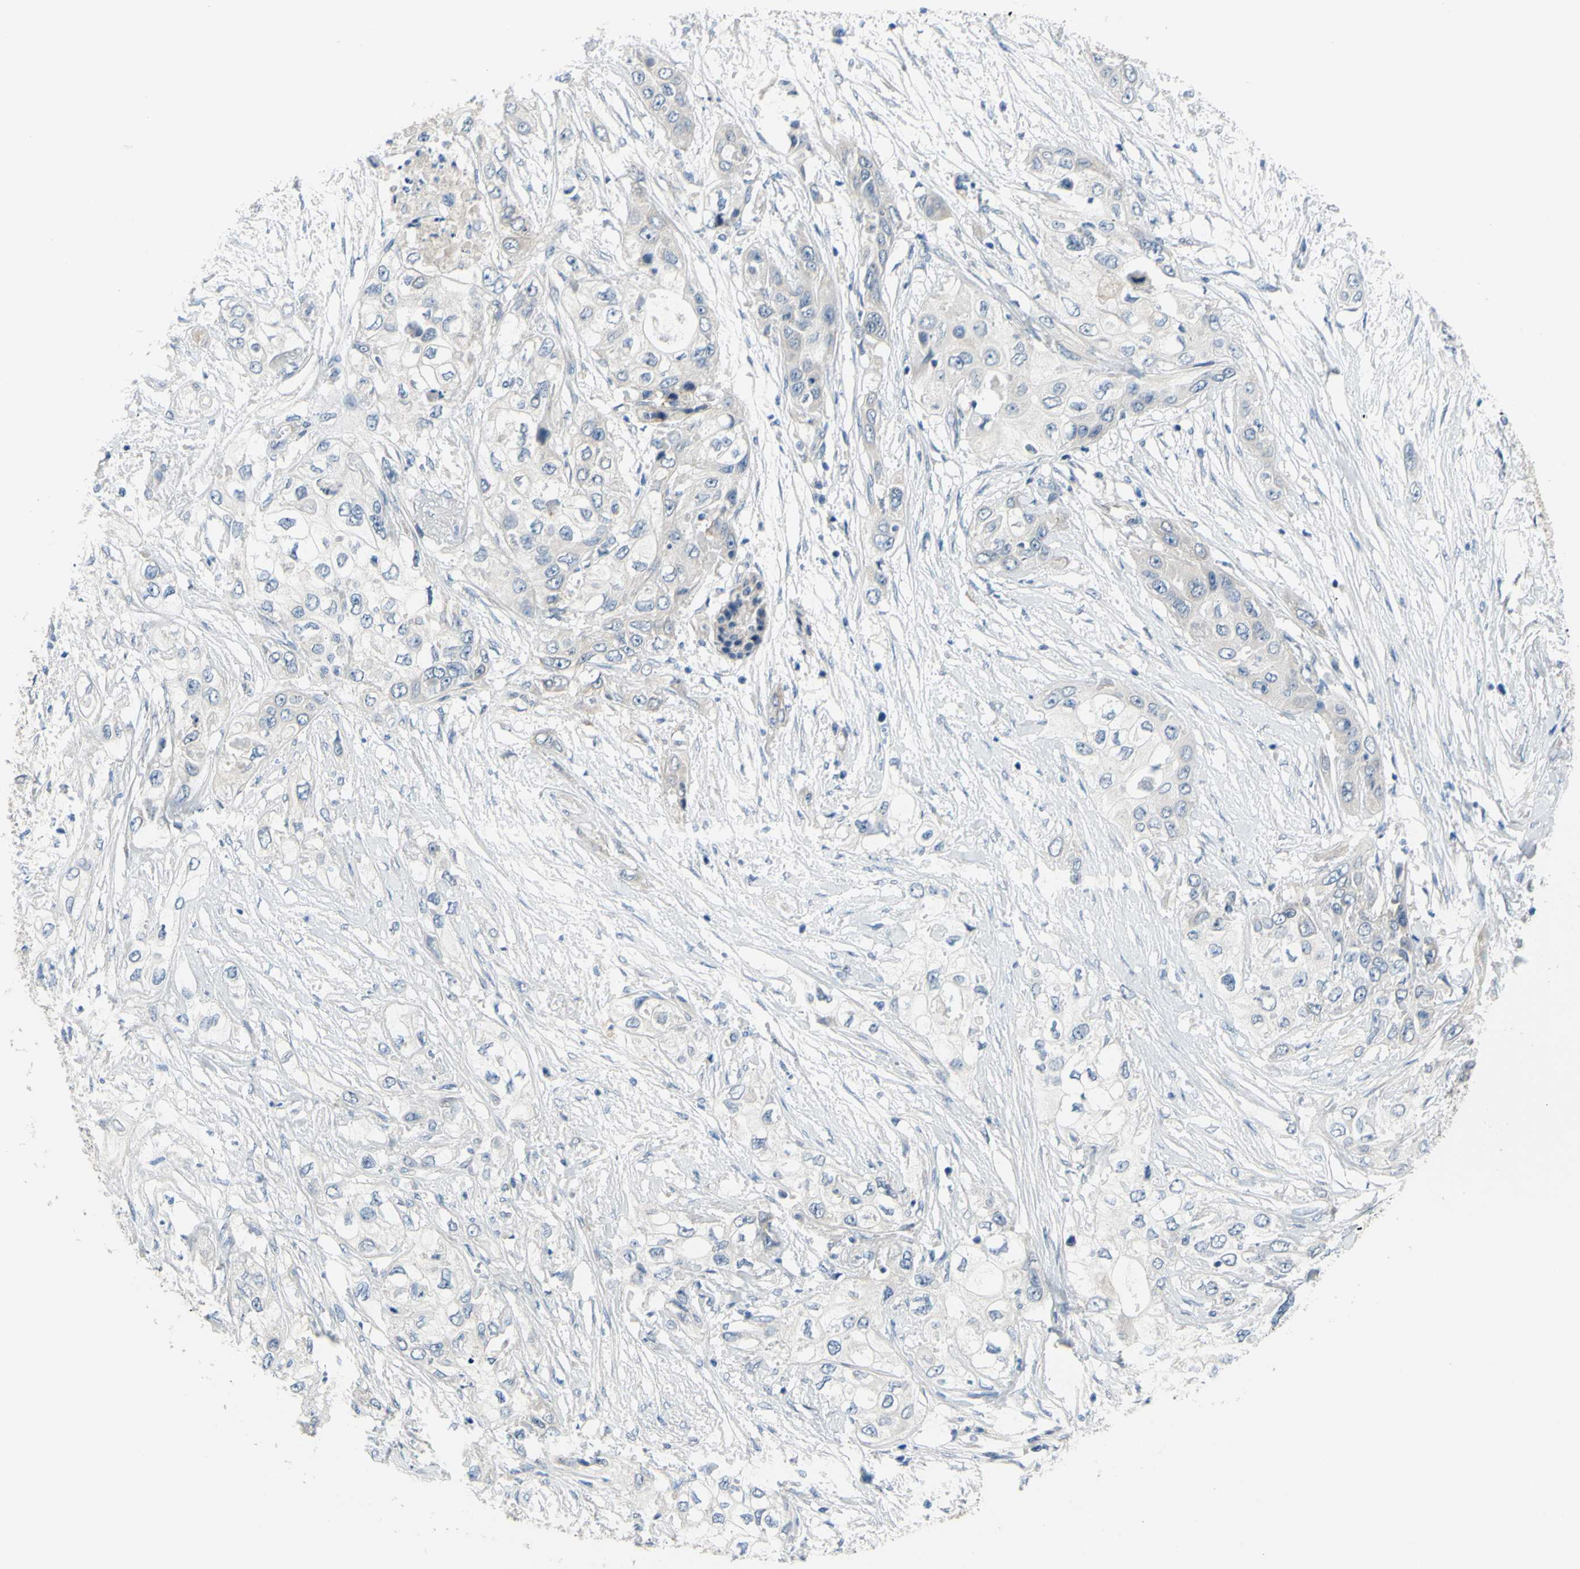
{"staining": {"intensity": "negative", "quantity": "none", "location": "none"}, "tissue": "pancreatic cancer", "cell_type": "Tumor cells", "image_type": "cancer", "snomed": [{"axis": "morphology", "description": "Adenocarcinoma, NOS"}, {"axis": "topography", "description": "Pancreas"}], "caption": "The immunohistochemistry (IHC) micrograph has no significant positivity in tumor cells of adenocarcinoma (pancreatic) tissue.", "gene": "GRAMD2B", "patient": {"sex": "female", "age": 70}}